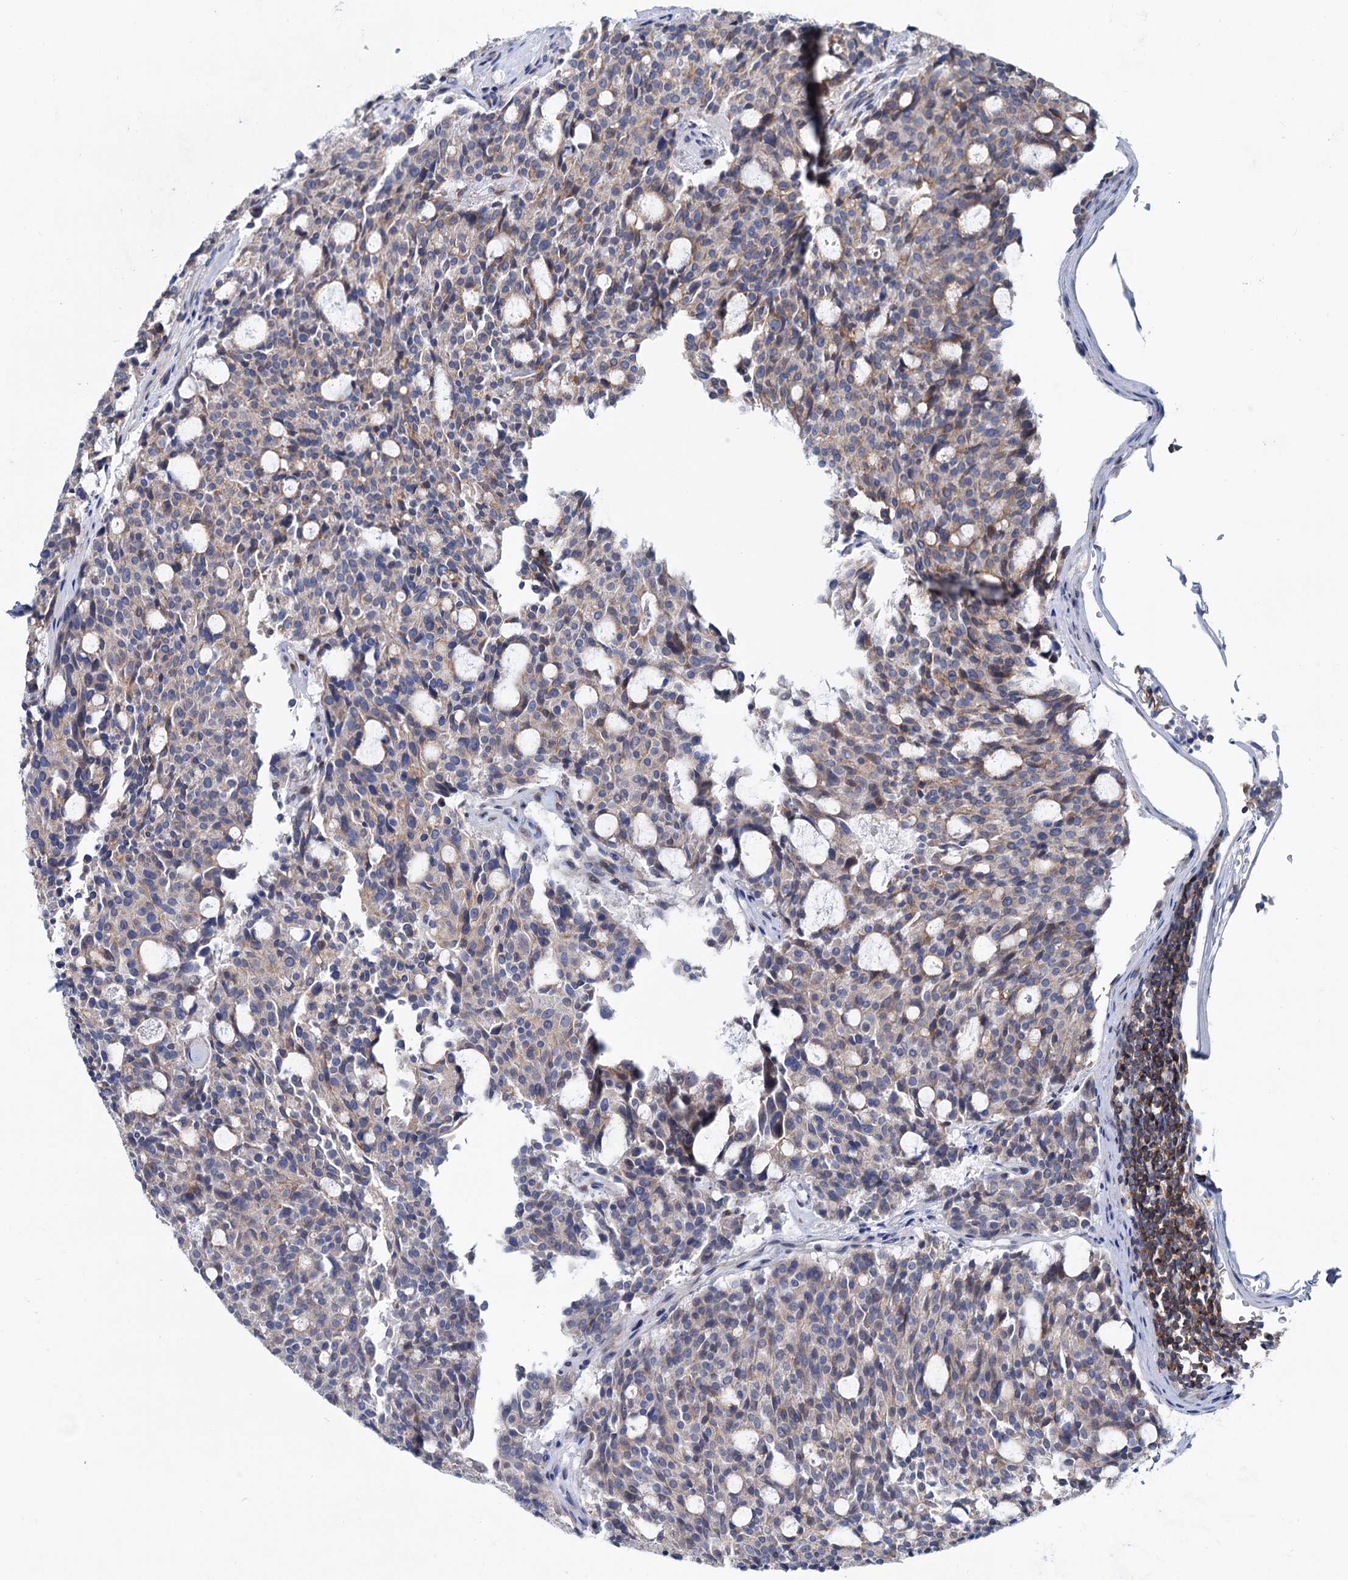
{"staining": {"intensity": "moderate", "quantity": "<25%", "location": "cytoplasmic/membranous"}, "tissue": "carcinoid", "cell_type": "Tumor cells", "image_type": "cancer", "snomed": [{"axis": "morphology", "description": "Carcinoid, malignant, NOS"}, {"axis": "topography", "description": "Pancreas"}], "caption": "The immunohistochemical stain shows moderate cytoplasmic/membranous expression in tumor cells of carcinoid (malignant) tissue.", "gene": "LRCH4", "patient": {"sex": "female", "age": 54}}